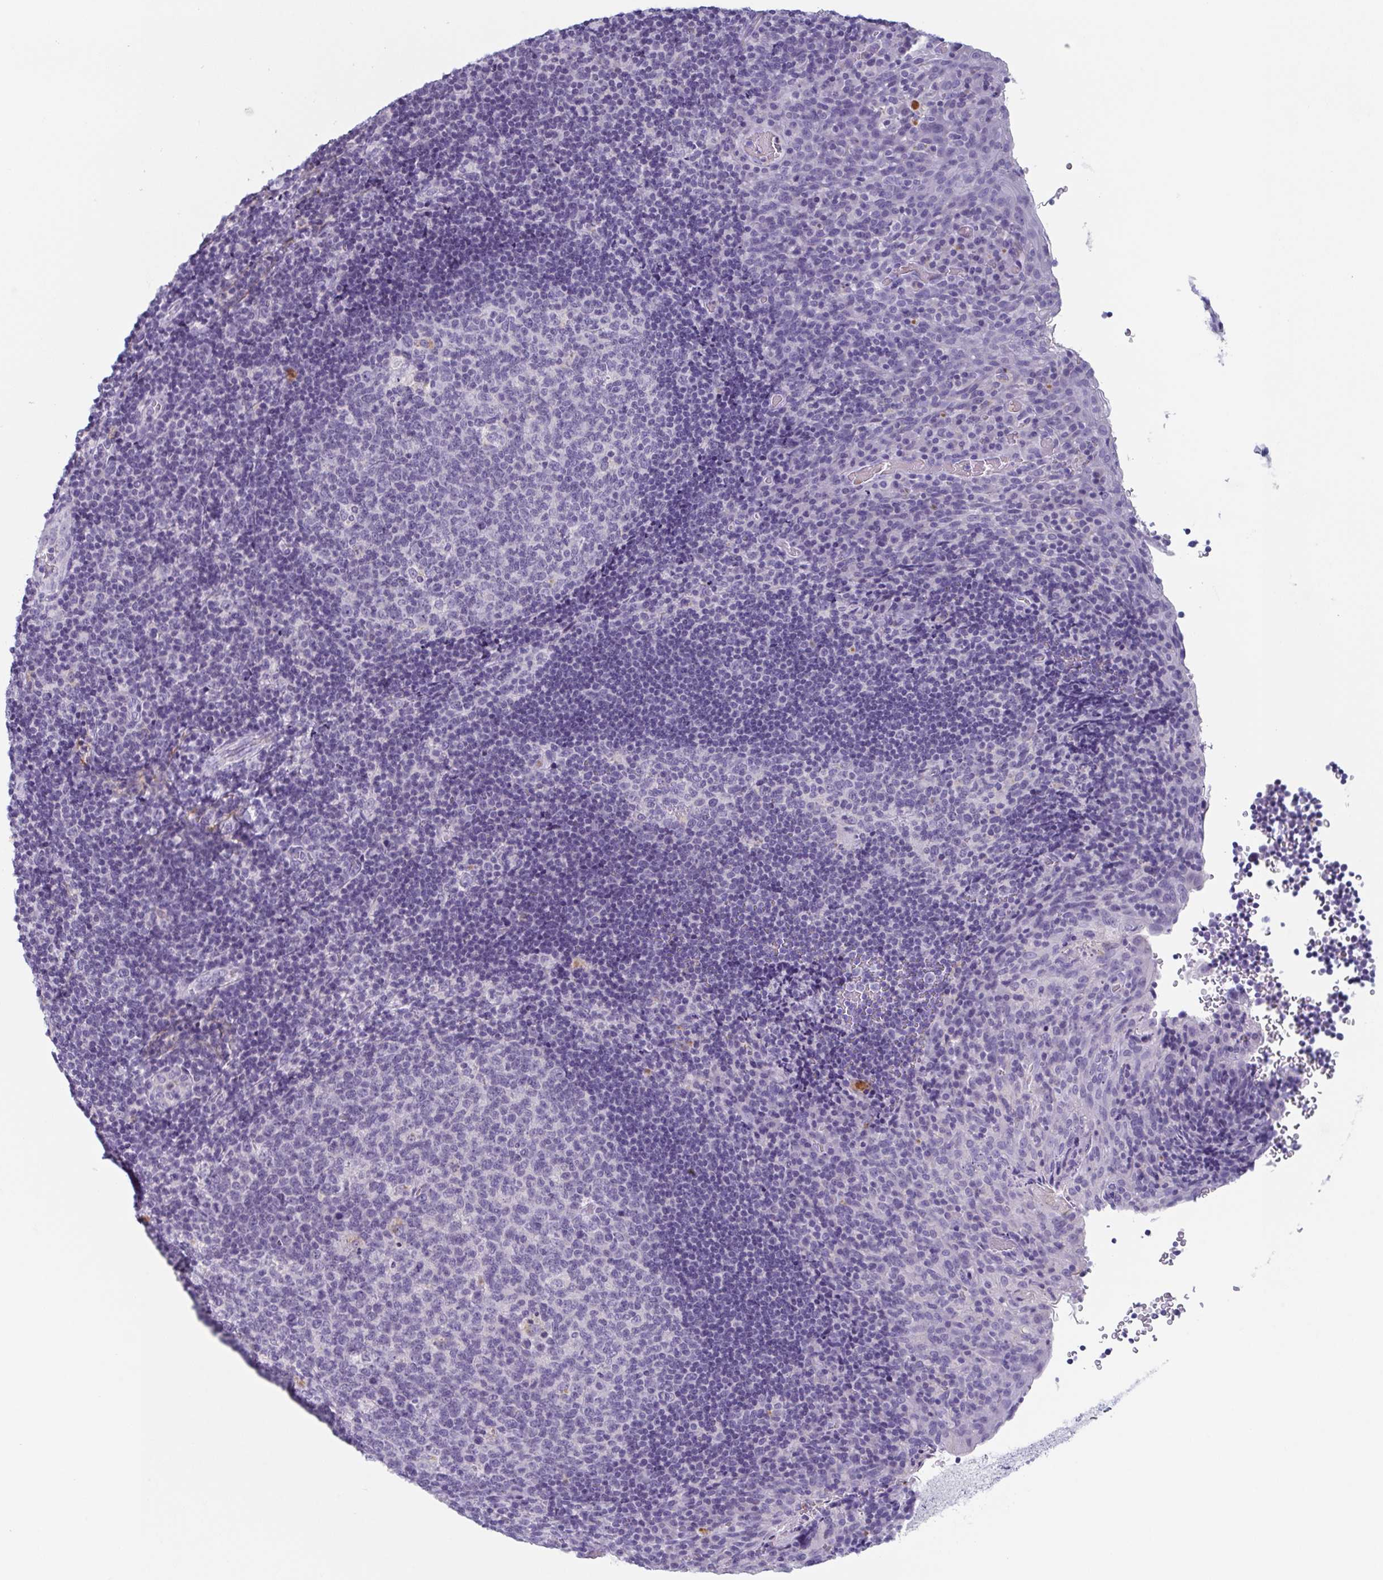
{"staining": {"intensity": "negative", "quantity": "none", "location": "none"}, "tissue": "tonsil", "cell_type": "Germinal center cells", "image_type": "normal", "snomed": [{"axis": "morphology", "description": "Normal tissue, NOS"}, {"axis": "topography", "description": "Tonsil"}], "caption": "Image shows no significant protein staining in germinal center cells of unremarkable tonsil. (DAB (3,3'-diaminobenzidine) immunohistochemistry visualized using brightfield microscopy, high magnification).", "gene": "LYRM2", "patient": {"sex": "male", "age": 17}}